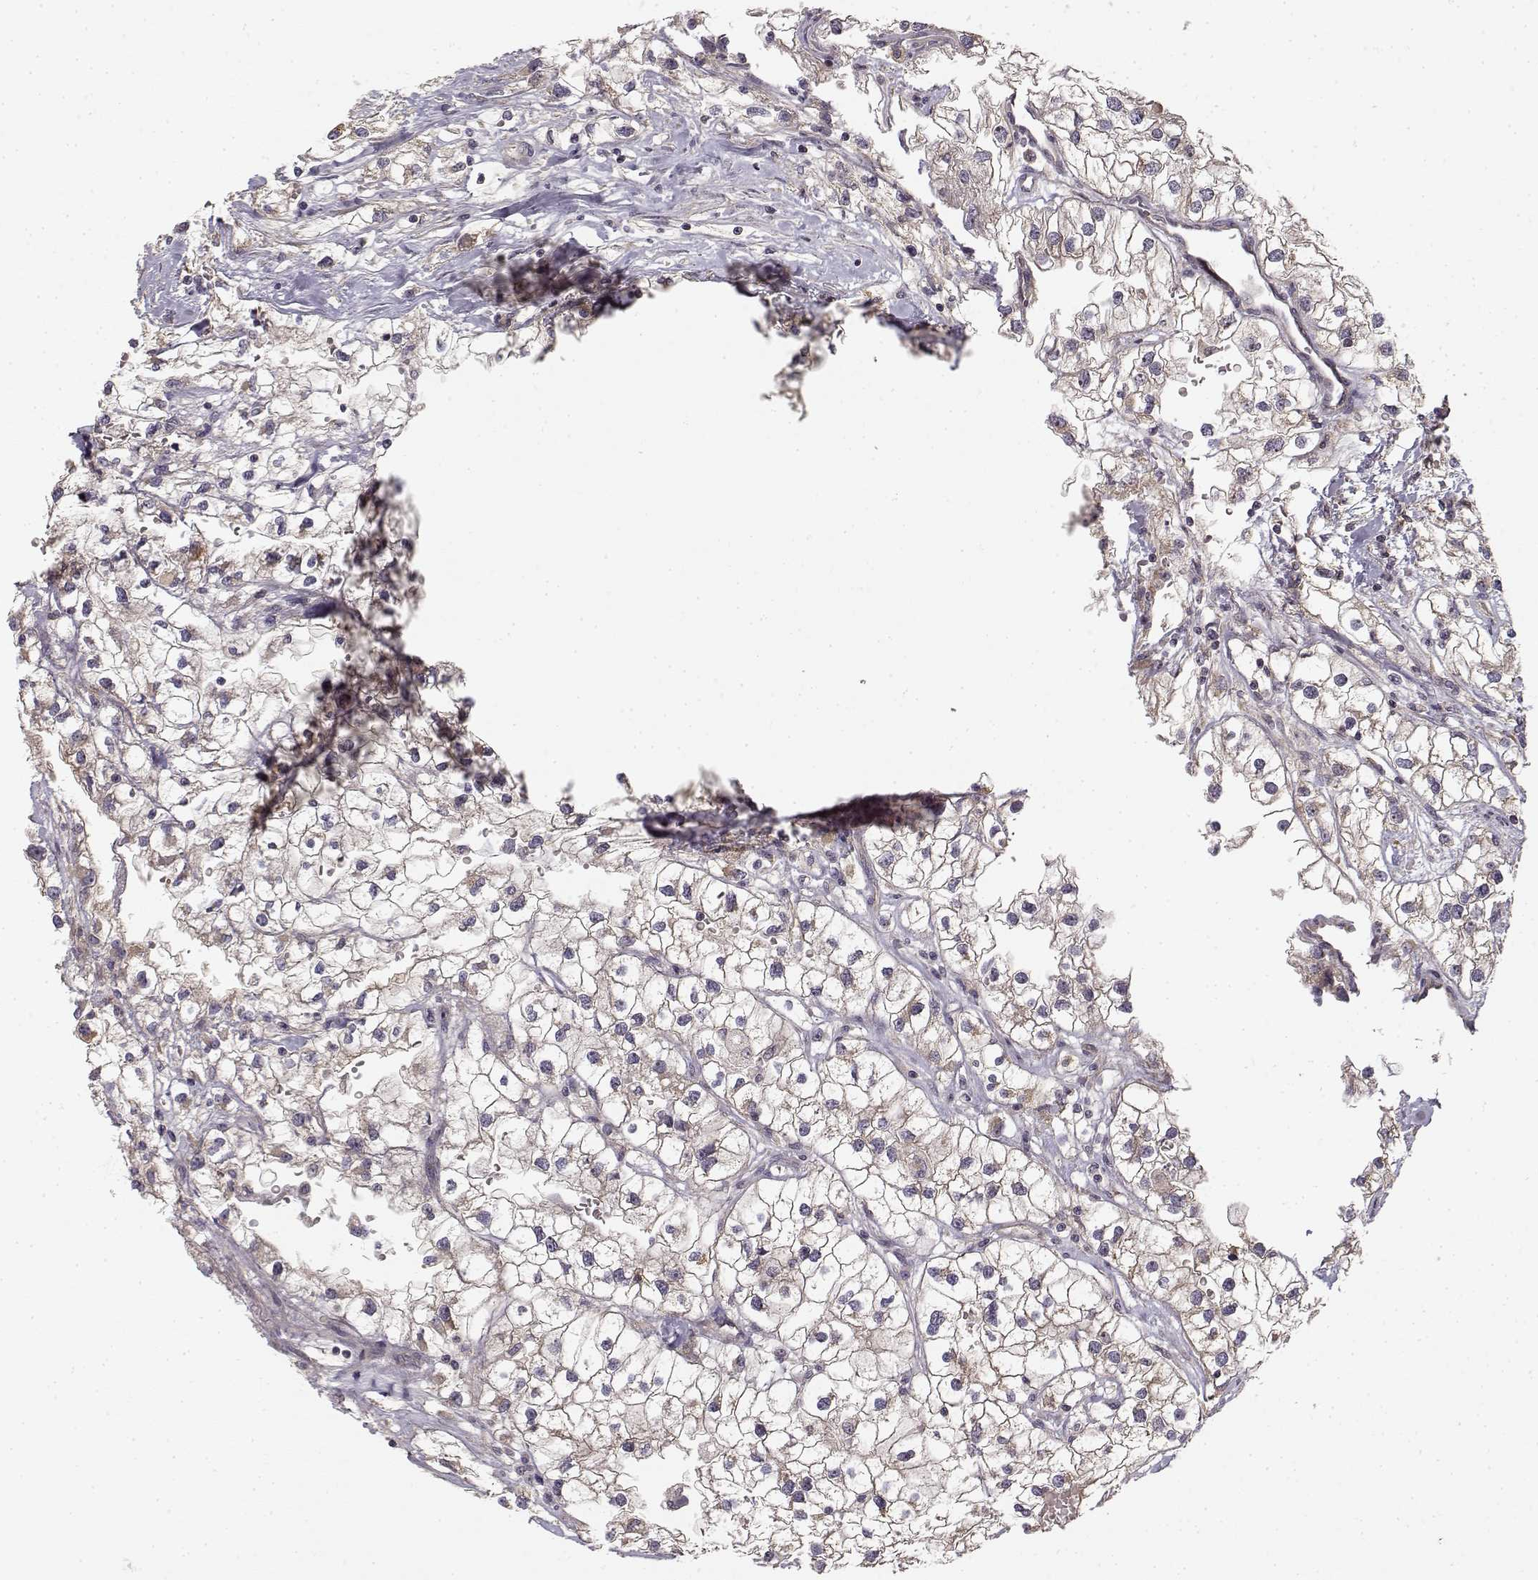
{"staining": {"intensity": "negative", "quantity": "none", "location": "none"}, "tissue": "renal cancer", "cell_type": "Tumor cells", "image_type": "cancer", "snomed": [{"axis": "morphology", "description": "Adenocarcinoma, NOS"}, {"axis": "topography", "description": "Kidney"}], "caption": "DAB (3,3'-diaminobenzidine) immunohistochemical staining of human adenocarcinoma (renal) demonstrates no significant staining in tumor cells. Nuclei are stained in blue.", "gene": "MED12L", "patient": {"sex": "male", "age": 59}}